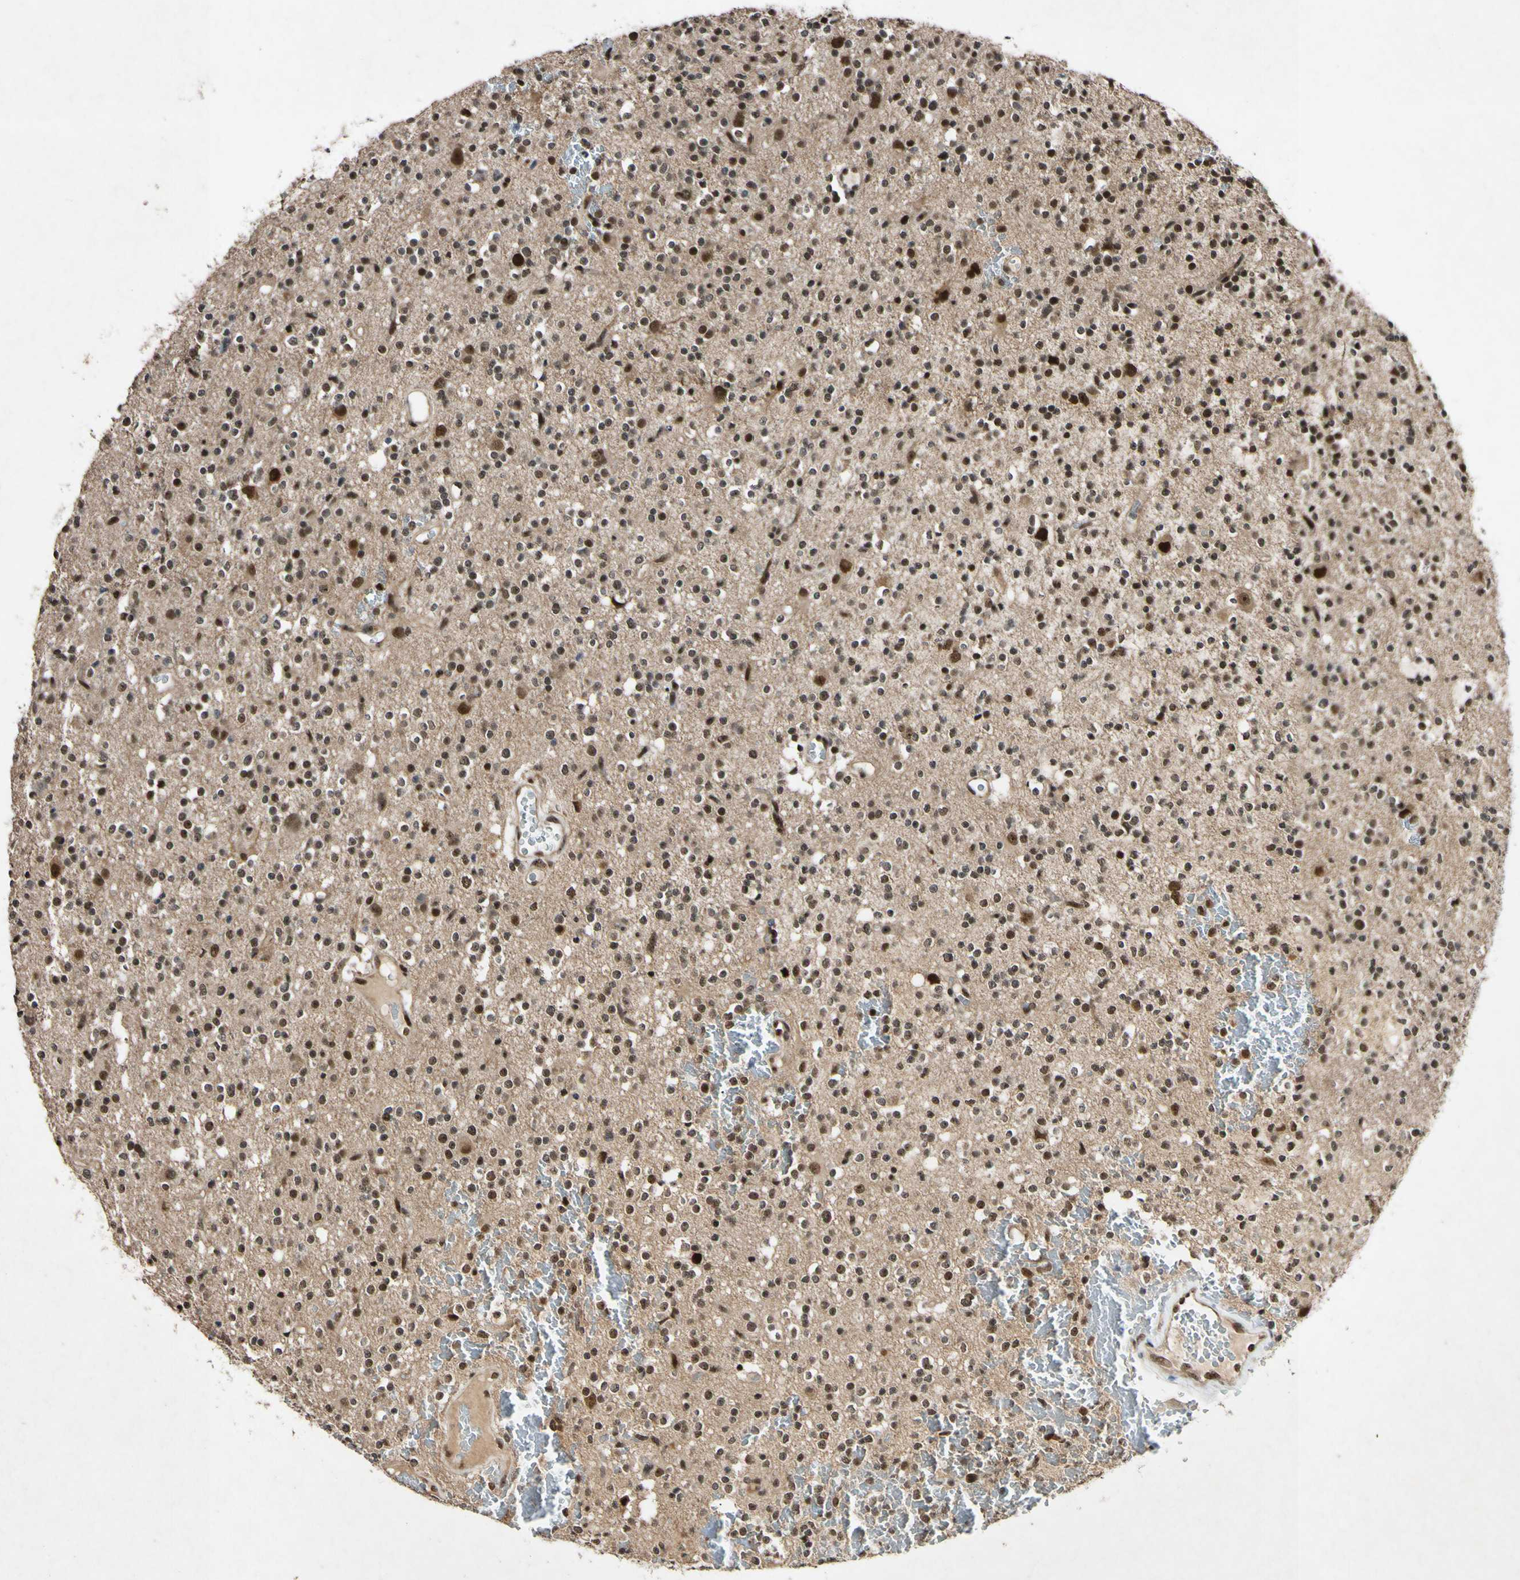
{"staining": {"intensity": "strong", "quantity": "<25%", "location": "nuclear"}, "tissue": "glioma", "cell_type": "Tumor cells", "image_type": "cancer", "snomed": [{"axis": "morphology", "description": "Glioma, malignant, High grade"}, {"axis": "topography", "description": "Brain"}], "caption": "About <25% of tumor cells in human glioma exhibit strong nuclear protein positivity as visualized by brown immunohistochemical staining.", "gene": "POLR2F", "patient": {"sex": "male", "age": 47}}